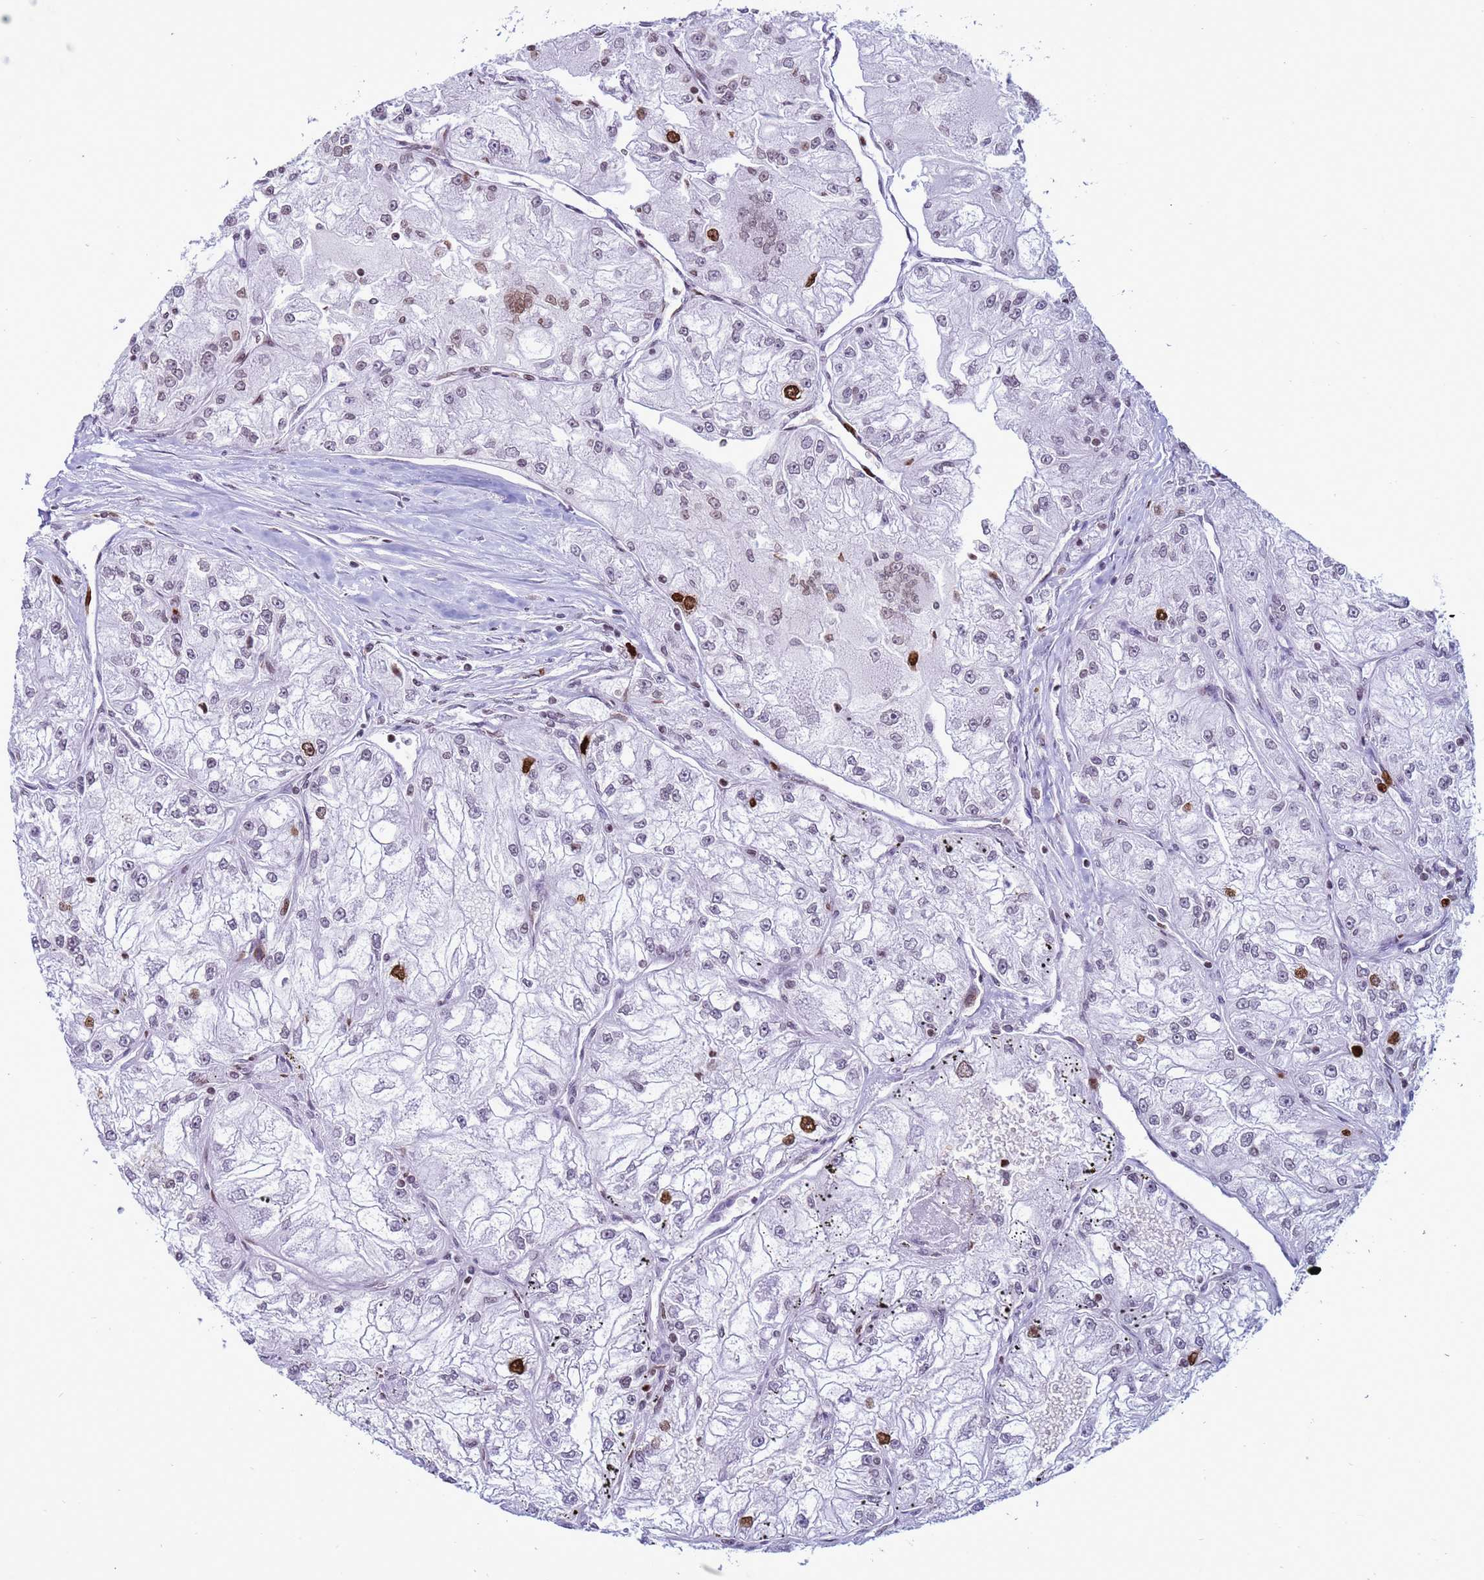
{"staining": {"intensity": "strong", "quantity": "<25%", "location": "nuclear"}, "tissue": "renal cancer", "cell_type": "Tumor cells", "image_type": "cancer", "snomed": [{"axis": "morphology", "description": "Adenocarcinoma, NOS"}, {"axis": "topography", "description": "Kidney"}], "caption": "Protein analysis of renal cancer (adenocarcinoma) tissue demonstrates strong nuclear positivity in approximately <25% of tumor cells.", "gene": "H4C8", "patient": {"sex": "female", "age": 72}}